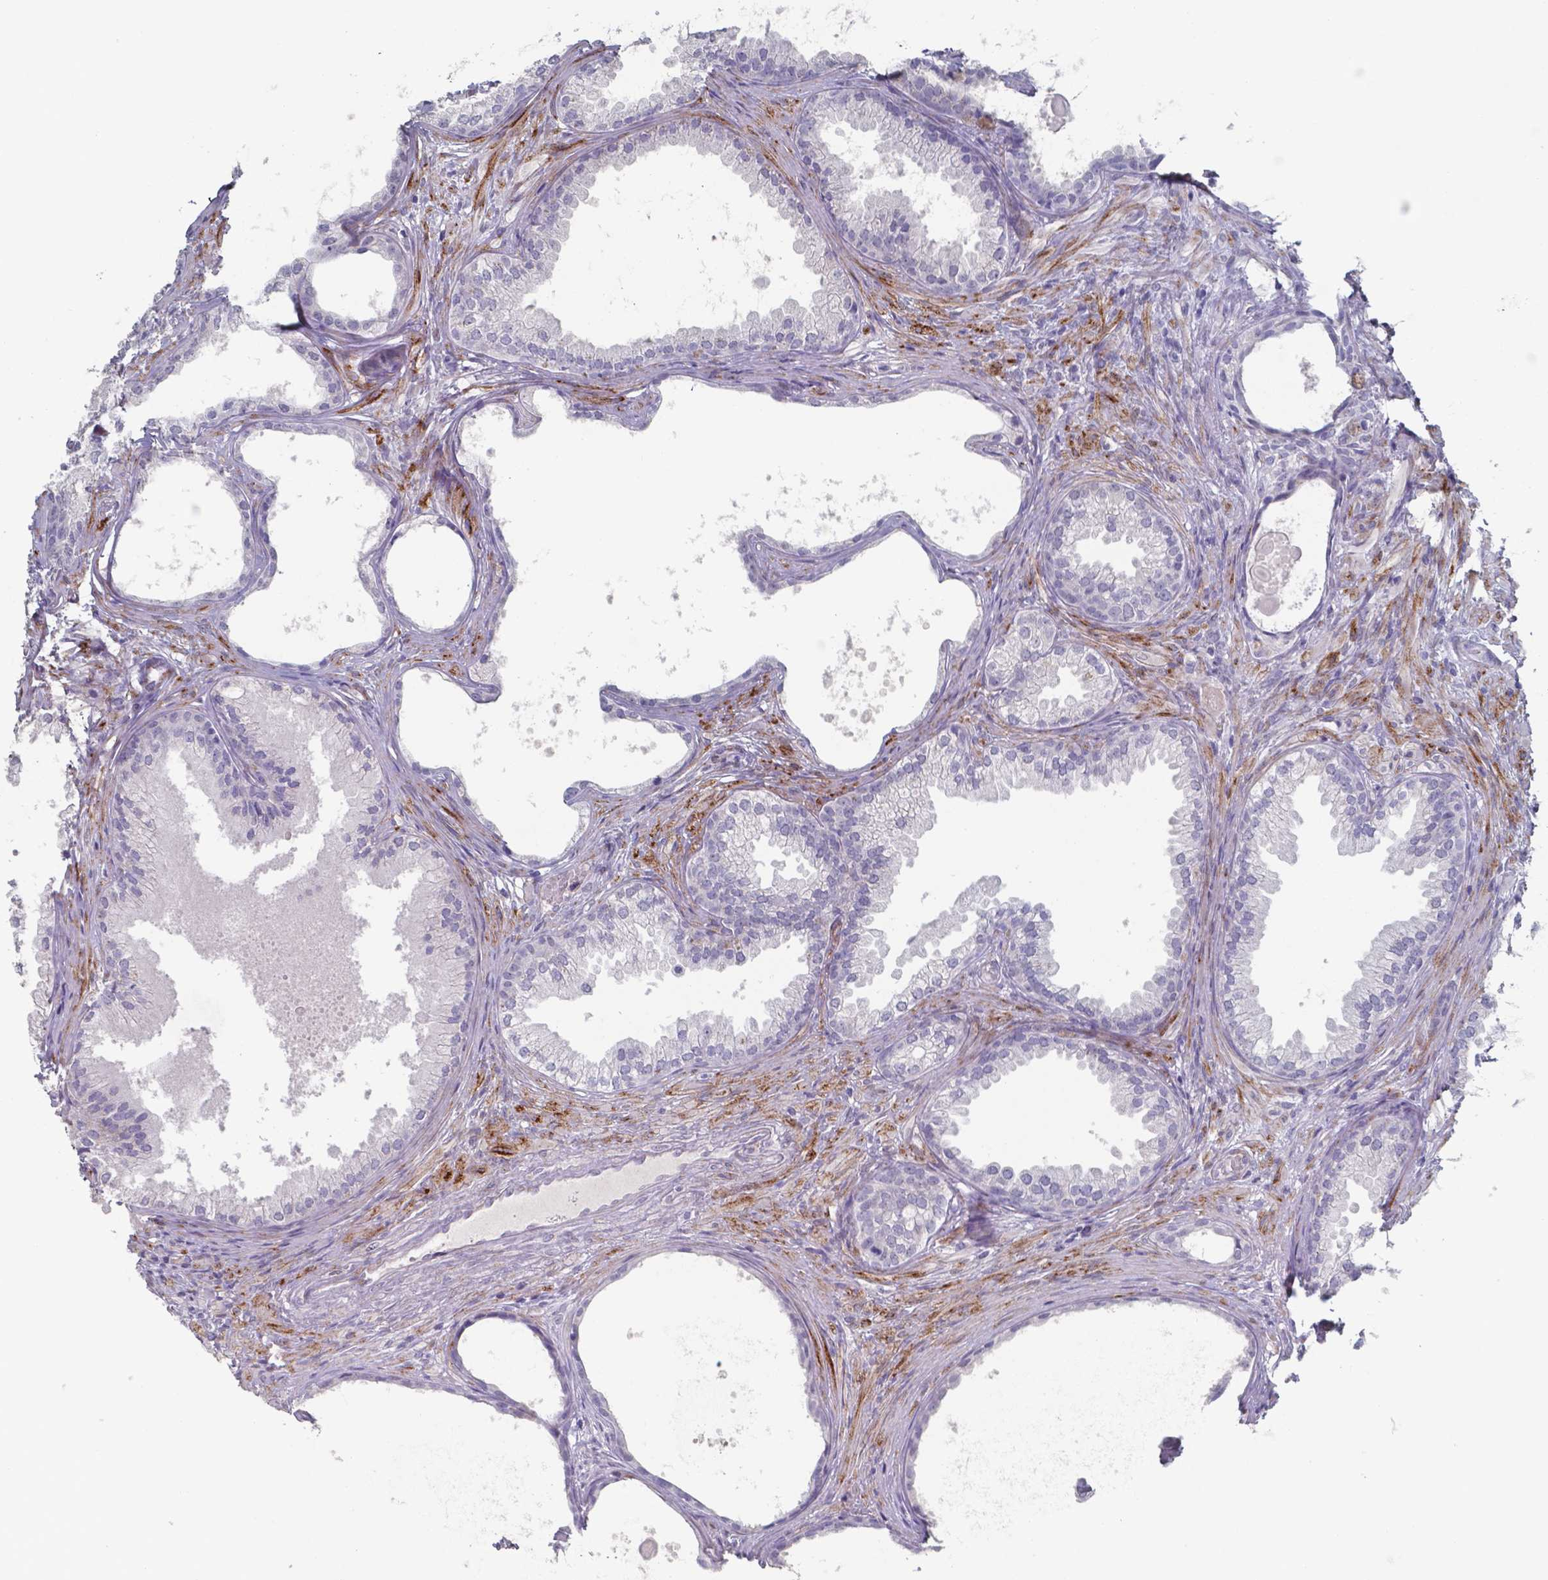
{"staining": {"intensity": "negative", "quantity": "none", "location": "none"}, "tissue": "prostate cancer", "cell_type": "Tumor cells", "image_type": "cancer", "snomed": [{"axis": "morphology", "description": "Adenocarcinoma, High grade"}, {"axis": "topography", "description": "Prostate"}], "caption": "IHC micrograph of neoplastic tissue: human prostate cancer stained with DAB reveals no significant protein expression in tumor cells. Nuclei are stained in blue.", "gene": "PLA2R1", "patient": {"sex": "male", "age": 83}}